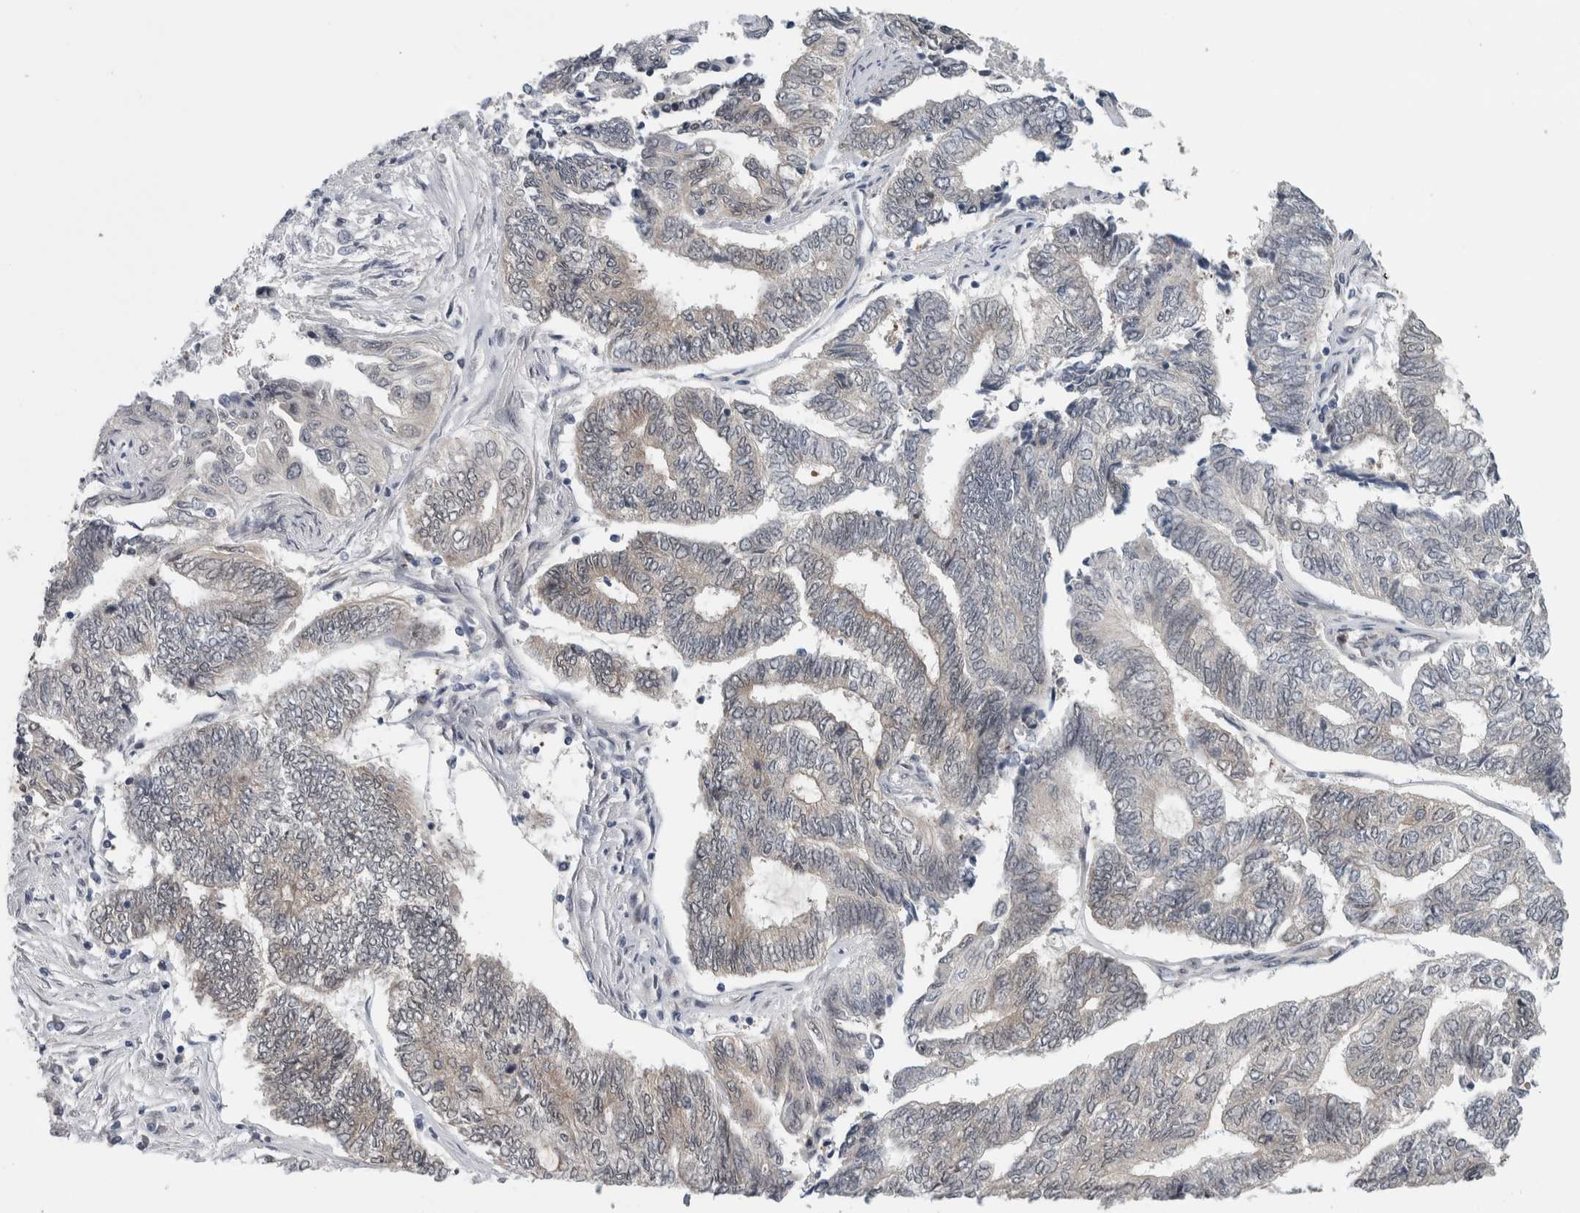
{"staining": {"intensity": "weak", "quantity": "<25%", "location": "cytoplasmic/membranous"}, "tissue": "endometrial cancer", "cell_type": "Tumor cells", "image_type": "cancer", "snomed": [{"axis": "morphology", "description": "Adenocarcinoma, NOS"}, {"axis": "topography", "description": "Uterus"}, {"axis": "topography", "description": "Endometrium"}], "caption": "Immunohistochemistry of endometrial adenocarcinoma displays no positivity in tumor cells. The staining is performed using DAB brown chromogen with nuclei counter-stained in using hematoxylin.", "gene": "CCDC43", "patient": {"sex": "female", "age": 70}}